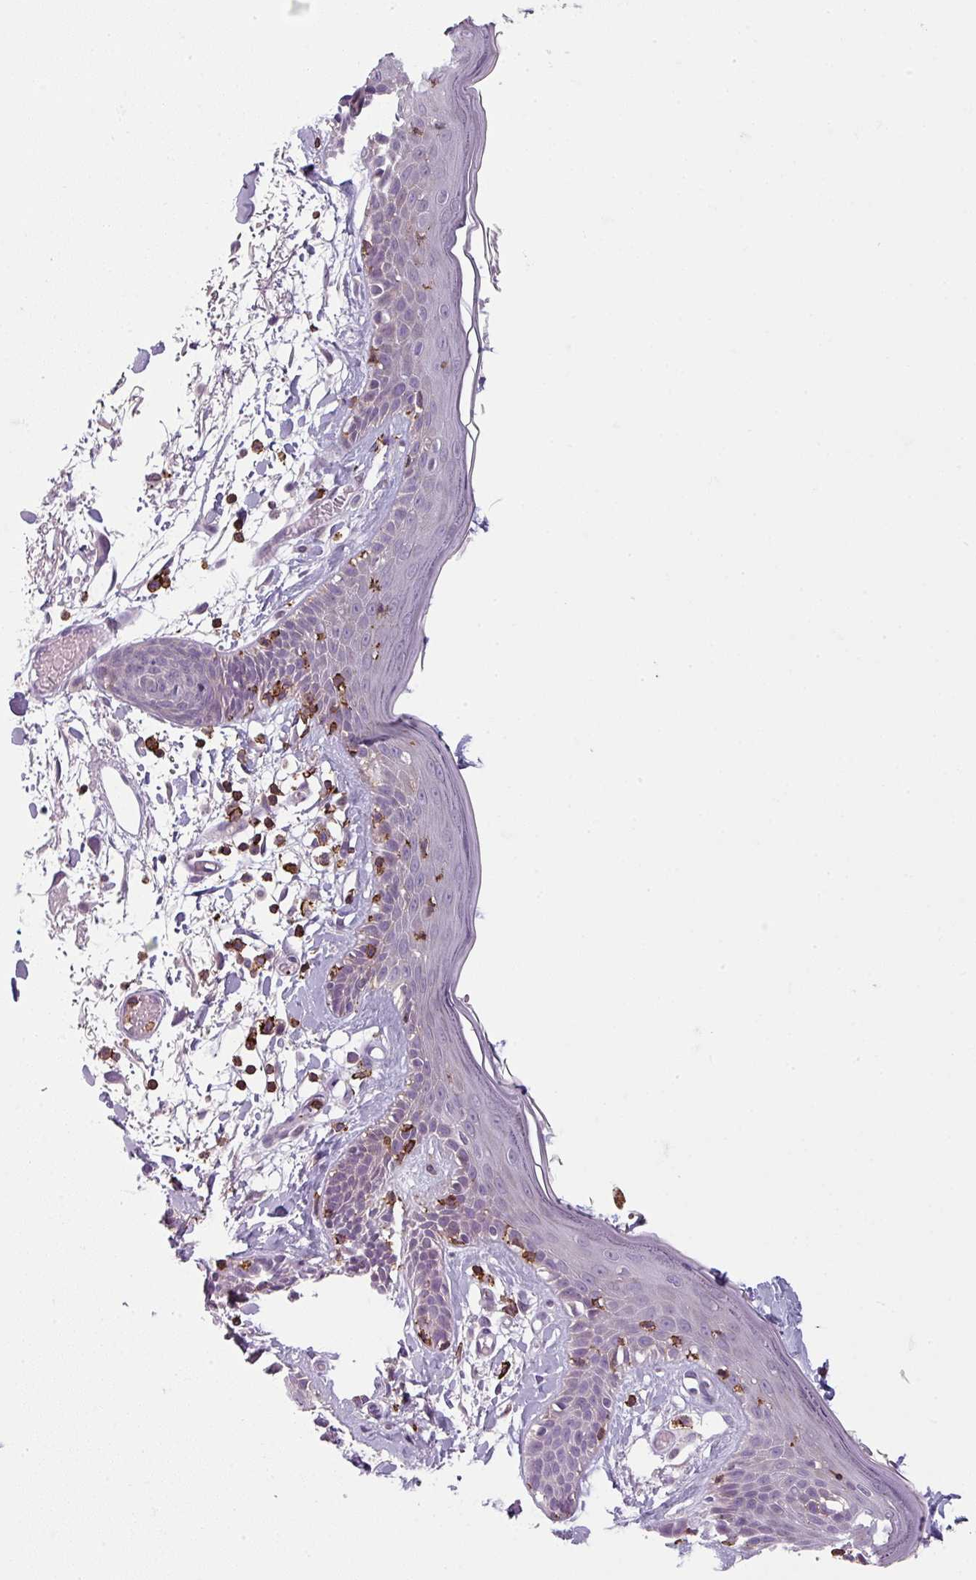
{"staining": {"intensity": "negative", "quantity": "none", "location": "none"}, "tissue": "skin", "cell_type": "Fibroblasts", "image_type": "normal", "snomed": [{"axis": "morphology", "description": "Normal tissue, NOS"}, {"axis": "topography", "description": "Skin"}], "caption": "Protein analysis of unremarkable skin demonstrates no significant positivity in fibroblasts.", "gene": "NEDD9", "patient": {"sex": "male", "age": 79}}